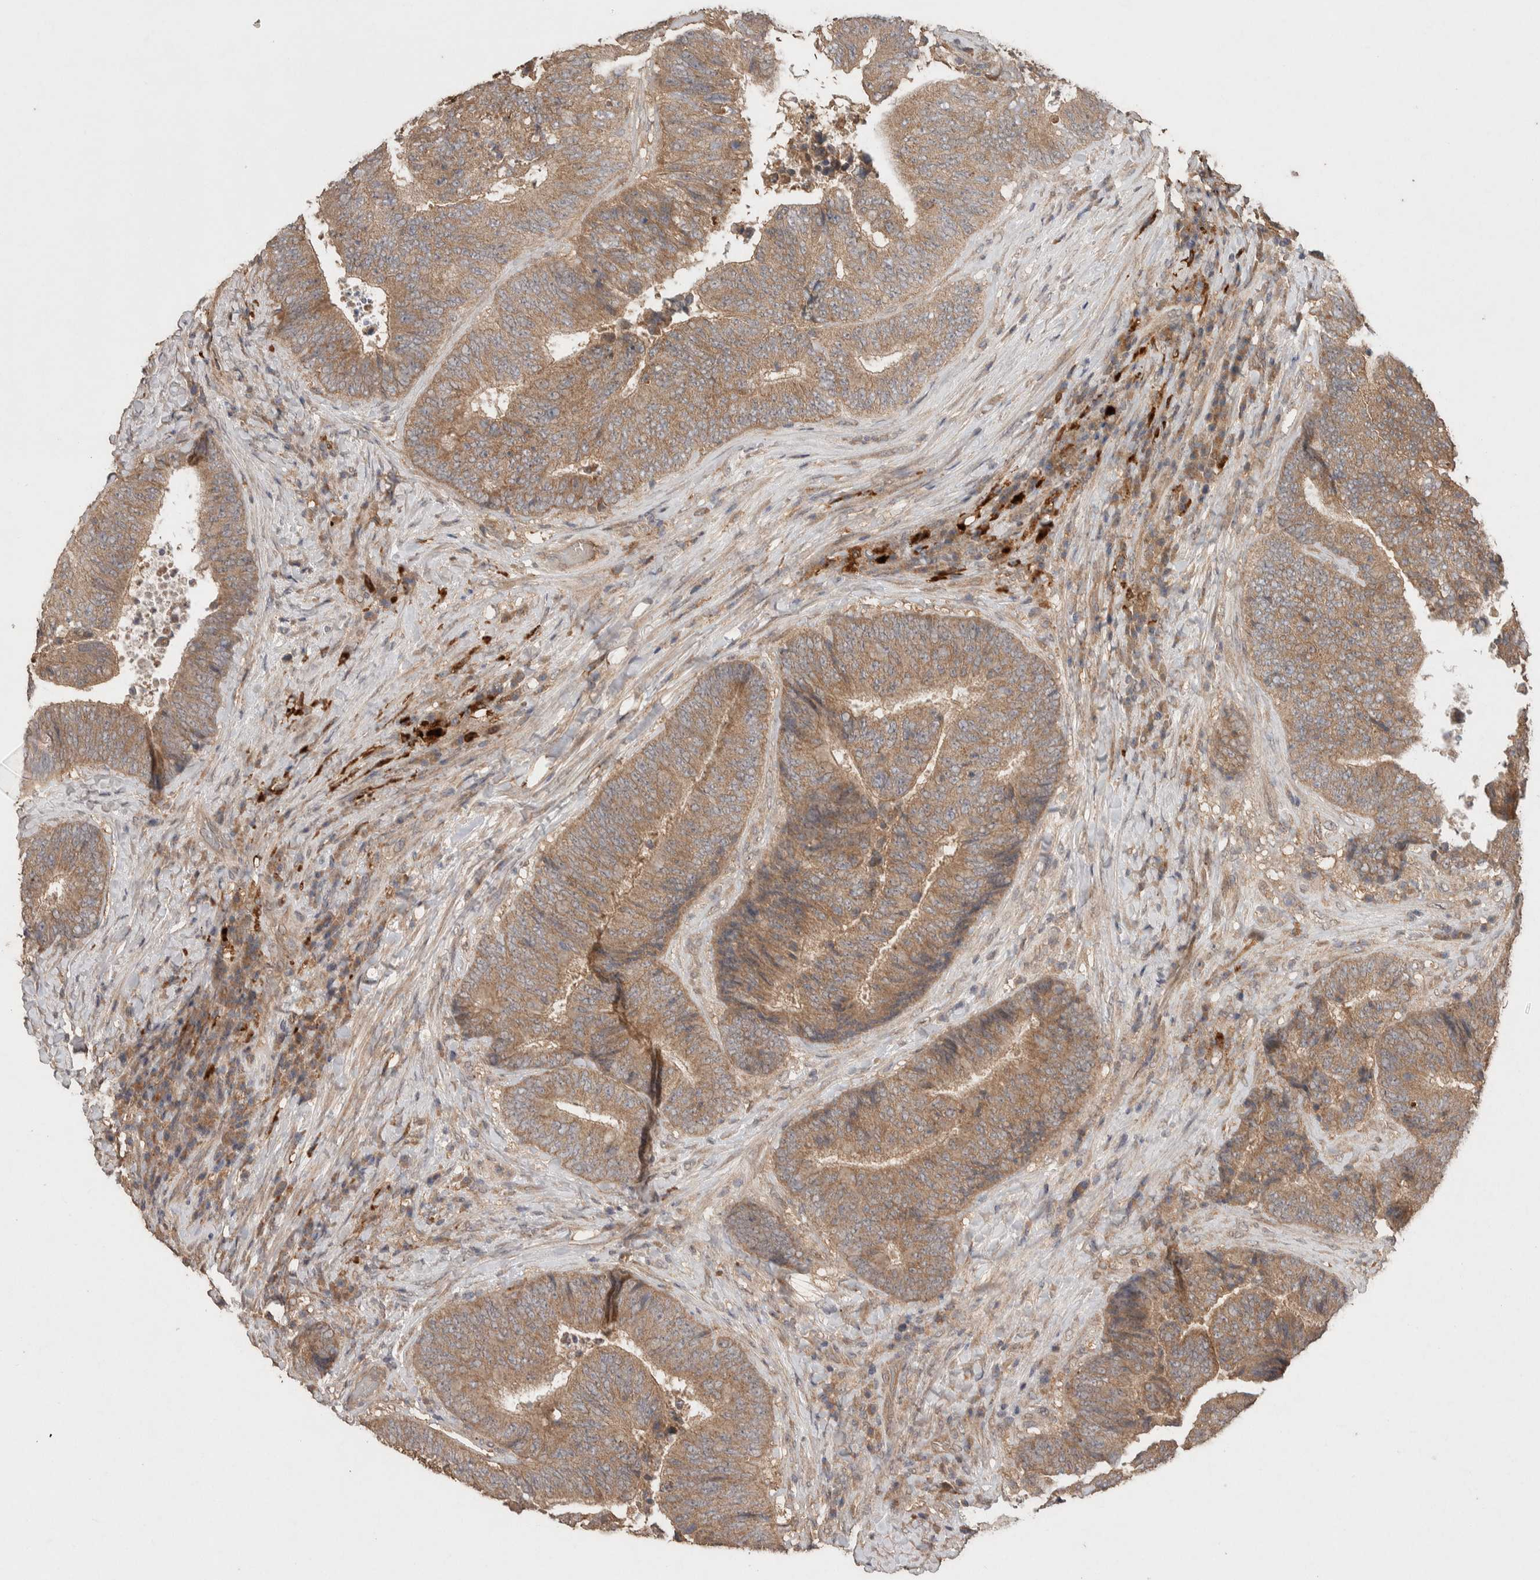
{"staining": {"intensity": "moderate", "quantity": ">75%", "location": "cytoplasmic/membranous"}, "tissue": "colorectal cancer", "cell_type": "Tumor cells", "image_type": "cancer", "snomed": [{"axis": "morphology", "description": "Adenocarcinoma, NOS"}, {"axis": "topography", "description": "Rectum"}], "caption": "High-power microscopy captured an IHC micrograph of colorectal cancer (adenocarcinoma), revealing moderate cytoplasmic/membranous expression in approximately >75% of tumor cells.", "gene": "KCNJ5", "patient": {"sex": "male", "age": 72}}